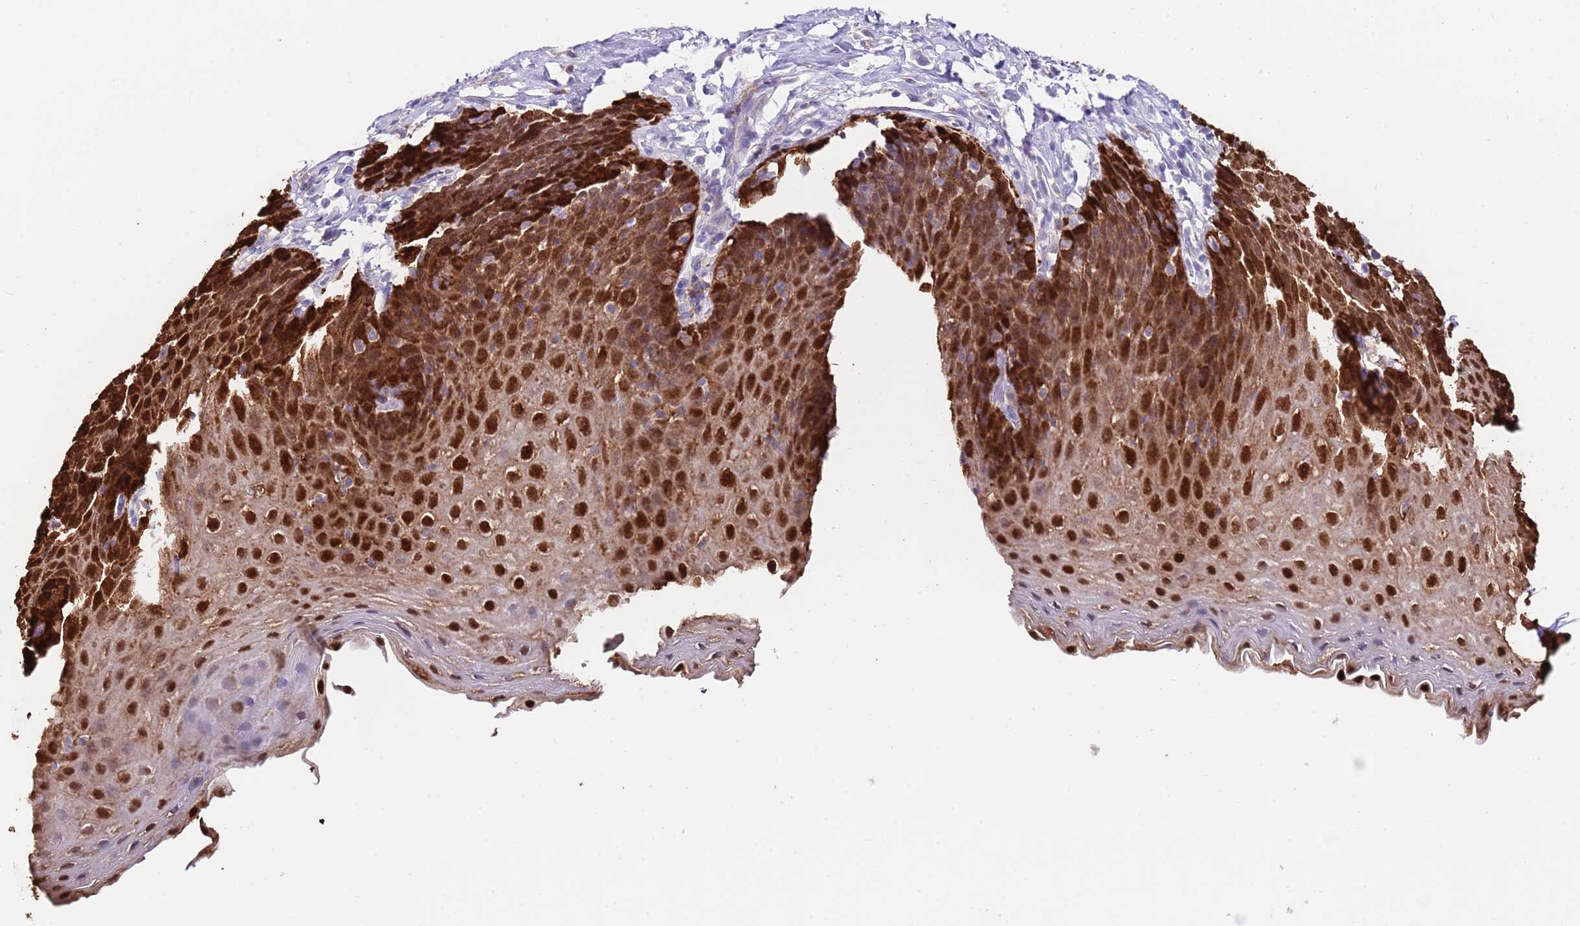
{"staining": {"intensity": "strong", "quantity": ">75%", "location": "cytoplasmic/membranous,nuclear"}, "tissue": "esophagus", "cell_type": "Squamous epithelial cells", "image_type": "normal", "snomed": [{"axis": "morphology", "description": "Normal tissue, NOS"}, {"axis": "topography", "description": "Esophagus"}], "caption": "A high-resolution image shows immunohistochemistry staining of normal esophagus, which shows strong cytoplasmic/membranous,nuclear staining in about >75% of squamous epithelial cells. The protein of interest is stained brown, and the nuclei are stained in blue (DAB (3,3'-diaminobenzidine) IHC with brightfield microscopy, high magnification).", "gene": "ALDH3A1", "patient": {"sex": "female", "age": 61}}